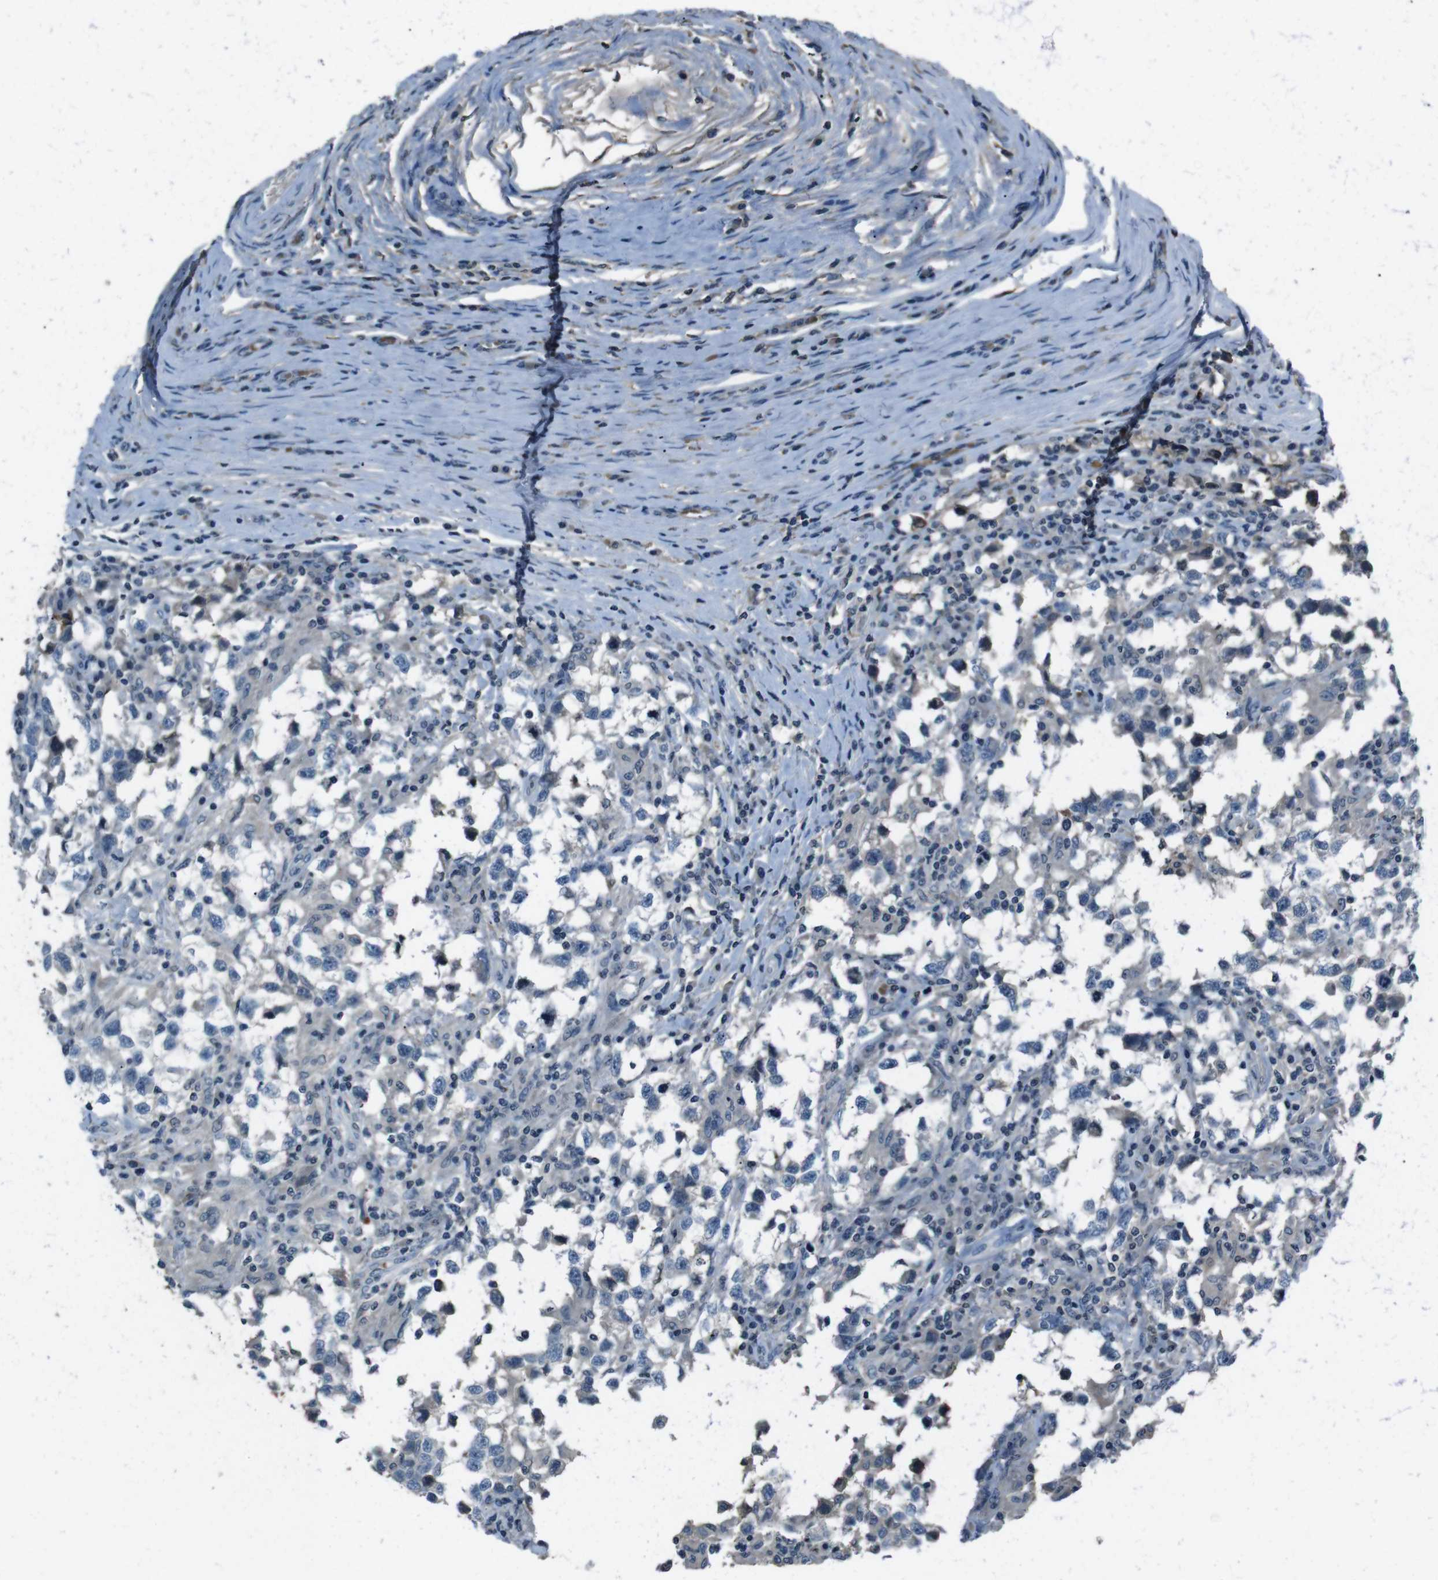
{"staining": {"intensity": "negative", "quantity": "none", "location": "none"}, "tissue": "testis cancer", "cell_type": "Tumor cells", "image_type": "cancer", "snomed": [{"axis": "morphology", "description": "Carcinoma, Embryonal, NOS"}, {"axis": "topography", "description": "Testis"}], "caption": "This image is of embryonal carcinoma (testis) stained with immunohistochemistry (IHC) to label a protein in brown with the nuclei are counter-stained blue. There is no positivity in tumor cells.", "gene": "UGT1A6", "patient": {"sex": "male", "age": 21}}